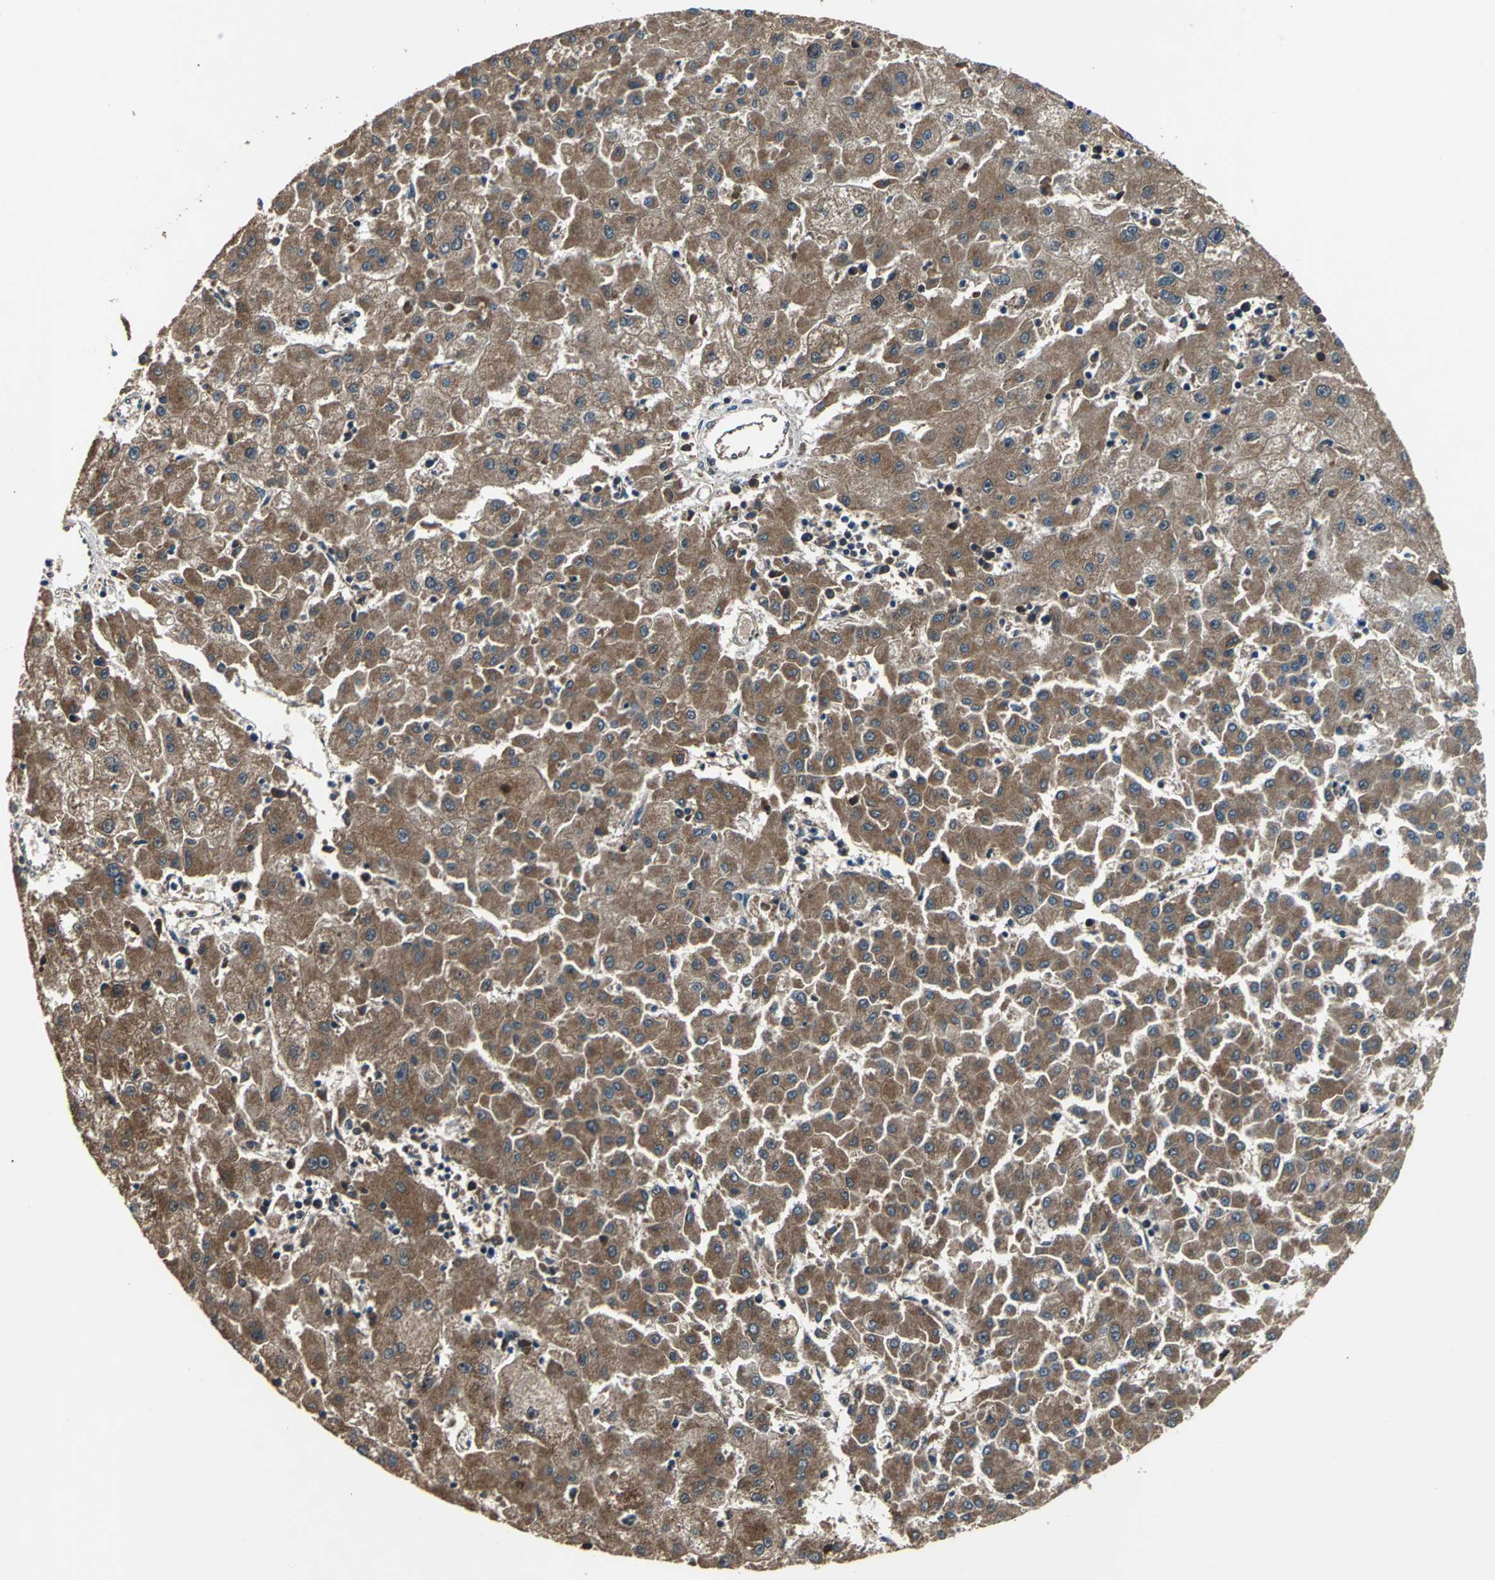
{"staining": {"intensity": "strong", "quantity": ">75%", "location": "cytoplasmic/membranous"}, "tissue": "liver cancer", "cell_type": "Tumor cells", "image_type": "cancer", "snomed": [{"axis": "morphology", "description": "Carcinoma, Hepatocellular, NOS"}, {"axis": "topography", "description": "Liver"}], "caption": "Liver cancer (hepatocellular carcinoma) was stained to show a protein in brown. There is high levels of strong cytoplasmic/membranous staining in approximately >75% of tumor cells. (Brightfield microscopy of DAB IHC at high magnification).", "gene": "ZNF608", "patient": {"sex": "male", "age": 72}}